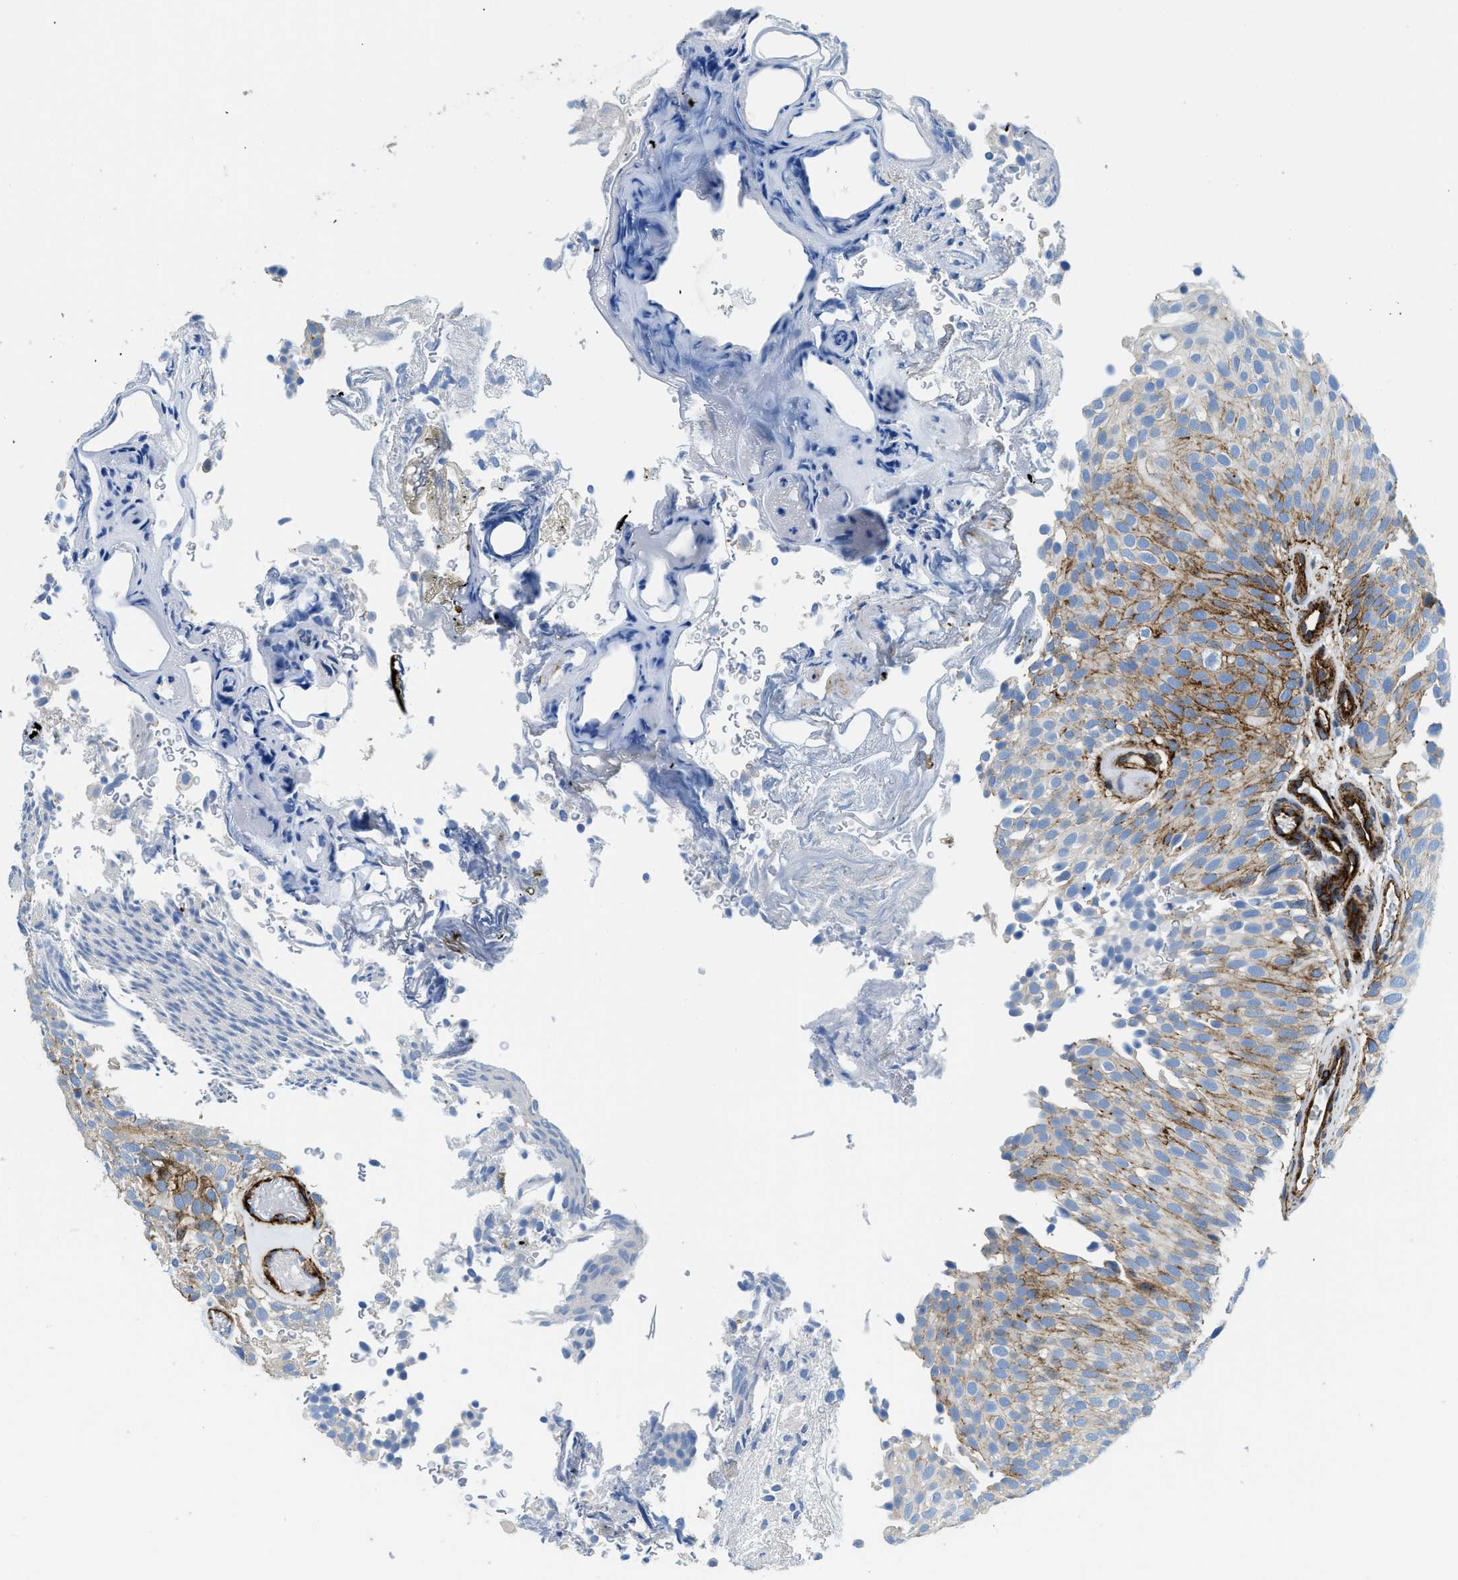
{"staining": {"intensity": "weak", "quantity": "25%-75%", "location": "cytoplasmic/membranous"}, "tissue": "urothelial cancer", "cell_type": "Tumor cells", "image_type": "cancer", "snomed": [{"axis": "morphology", "description": "Urothelial carcinoma, Low grade"}, {"axis": "topography", "description": "Urinary bladder"}], "caption": "Tumor cells reveal weak cytoplasmic/membranous expression in about 25%-75% of cells in low-grade urothelial carcinoma.", "gene": "CUTA", "patient": {"sex": "male", "age": 78}}